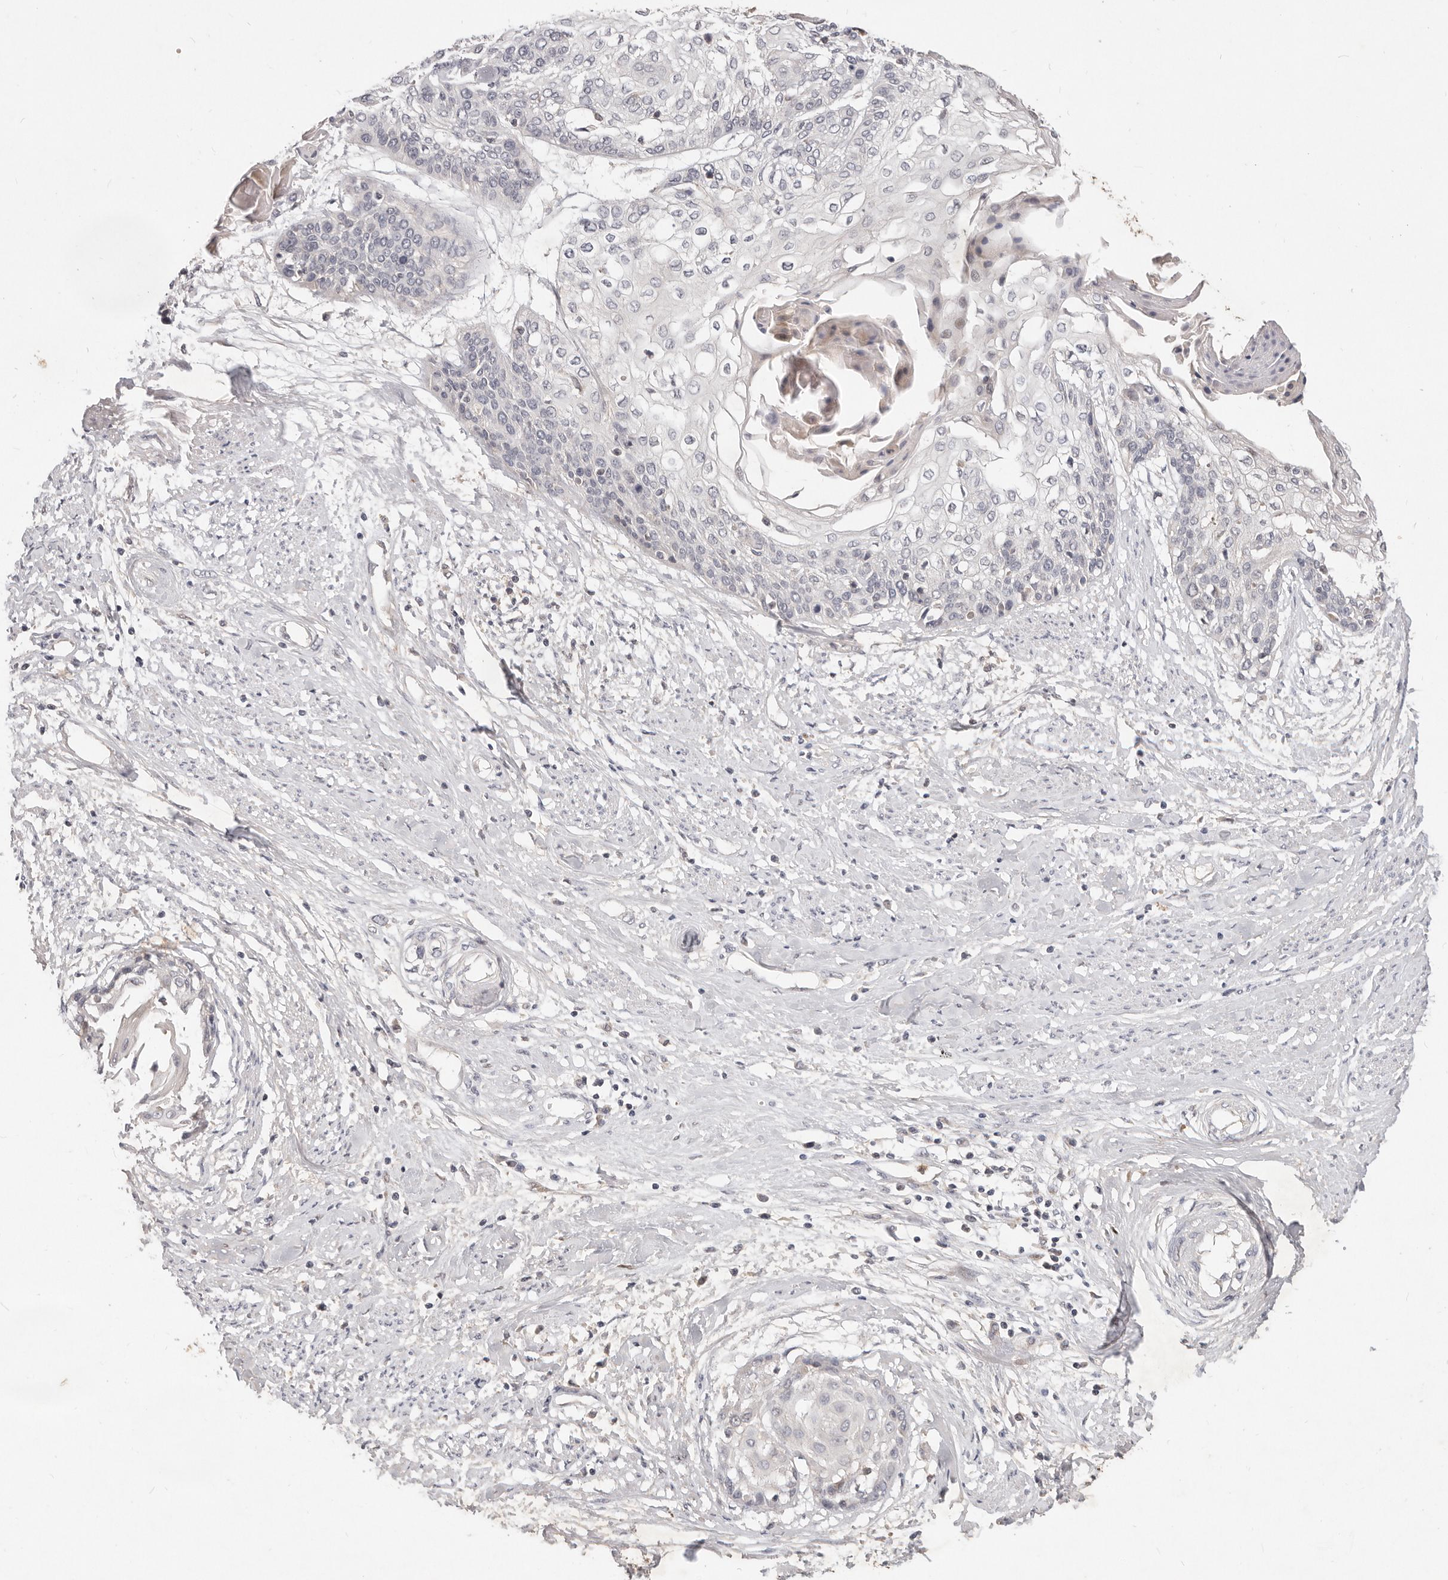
{"staining": {"intensity": "negative", "quantity": "none", "location": "none"}, "tissue": "cervical cancer", "cell_type": "Tumor cells", "image_type": "cancer", "snomed": [{"axis": "morphology", "description": "Squamous cell carcinoma, NOS"}, {"axis": "topography", "description": "Cervix"}], "caption": "Immunohistochemical staining of human cervical squamous cell carcinoma shows no significant staining in tumor cells.", "gene": "USP49", "patient": {"sex": "female", "age": 57}}